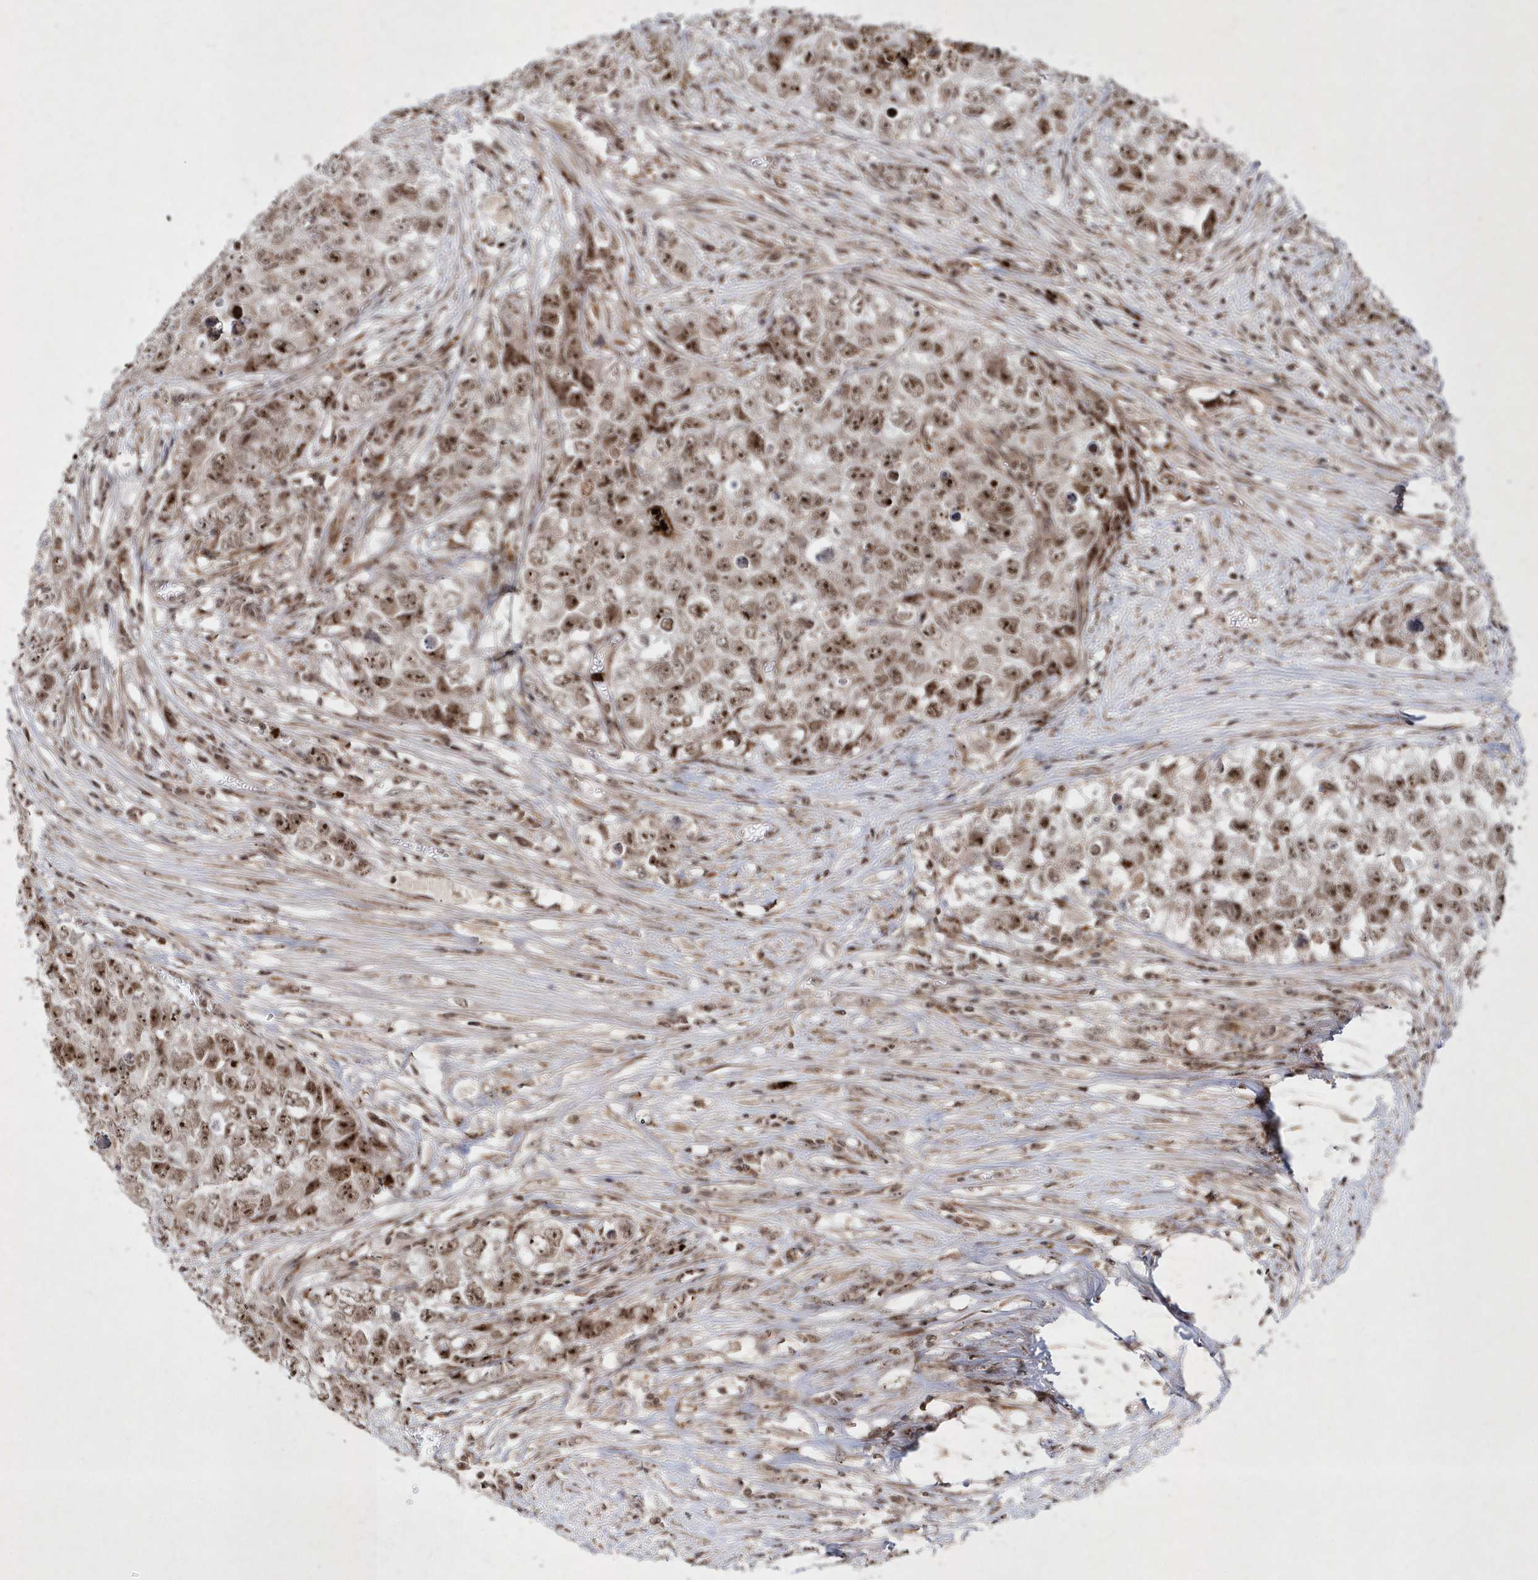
{"staining": {"intensity": "strong", "quantity": ">75%", "location": "nuclear"}, "tissue": "testis cancer", "cell_type": "Tumor cells", "image_type": "cancer", "snomed": [{"axis": "morphology", "description": "Seminoma, NOS"}, {"axis": "morphology", "description": "Carcinoma, Embryonal, NOS"}, {"axis": "topography", "description": "Testis"}], "caption": "Immunohistochemistry micrograph of human testis cancer stained for a protein (brown), which displays high levels of strong nuclear staining in about >75% of tumor cells.", "gene": "SOWAHB", "patient": {"sex": "male", "age": 43}}